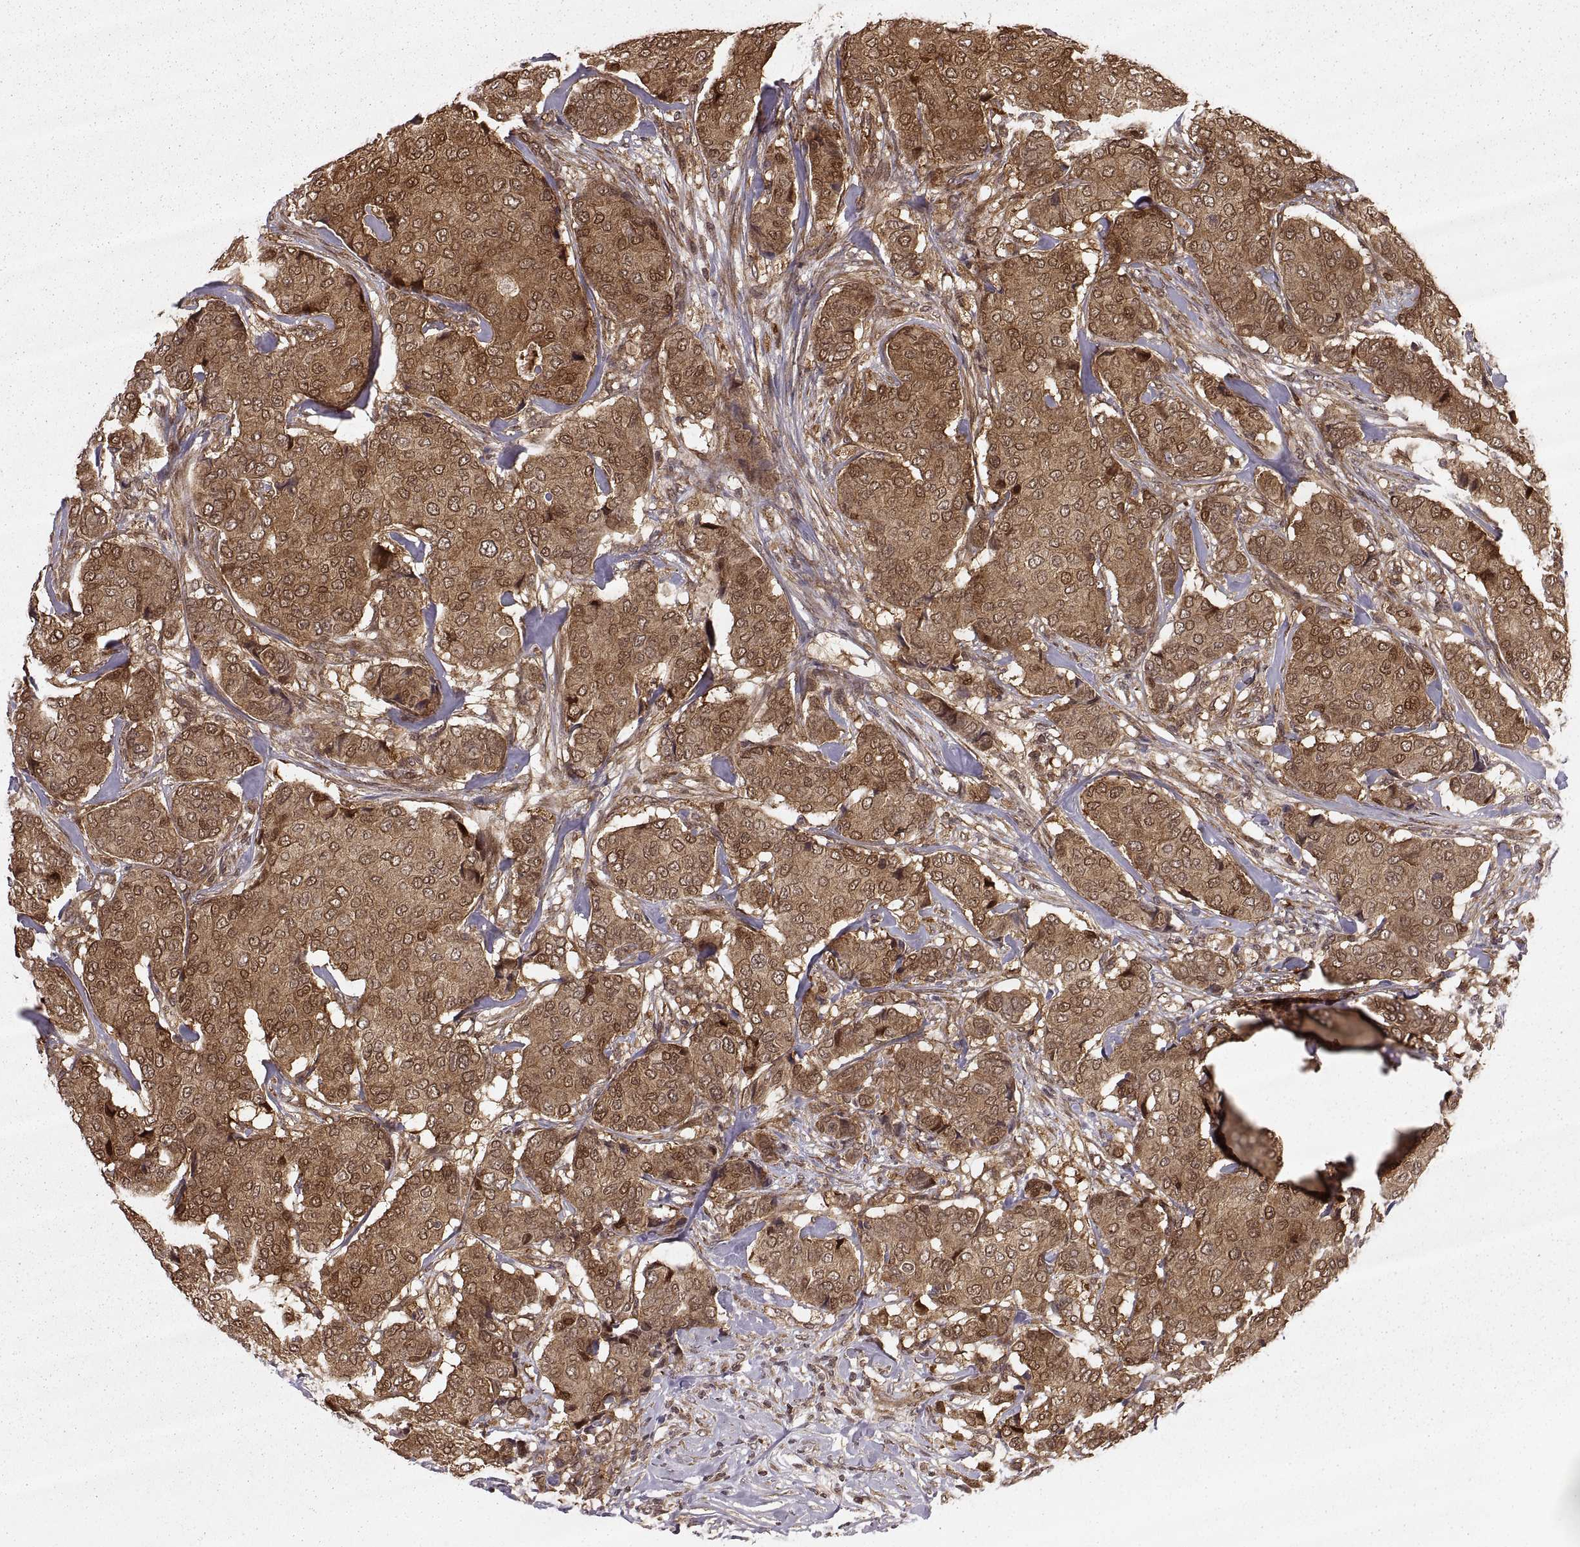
{"staining": {"intensity": "strong", "quantity": ">75%", "location": "cytoplasmic/membranous,nuclear"}, "tissue": "breast cancer", "cell_type": "Tumor cells", "image_type": "cancer", "snomed": [{"axis": "morphology", "description": "Duct carcinoma"}, {"axis": "topography", "description": "Breast"}], "caption": "Immunohistochemistry (DAB) staining of human breast cancer exhibits strong cytoplasmic/membranous and nuclear protein expression in approximately >75% of tumor cells. (Stains: DAB (3,3'-diaminobenzidine) in brown, nuclei in blue, Microscopy: brightfield microscopy at high magnification).", "gene": "DEDD", "patient": {"sex": "female", "age": 75}}